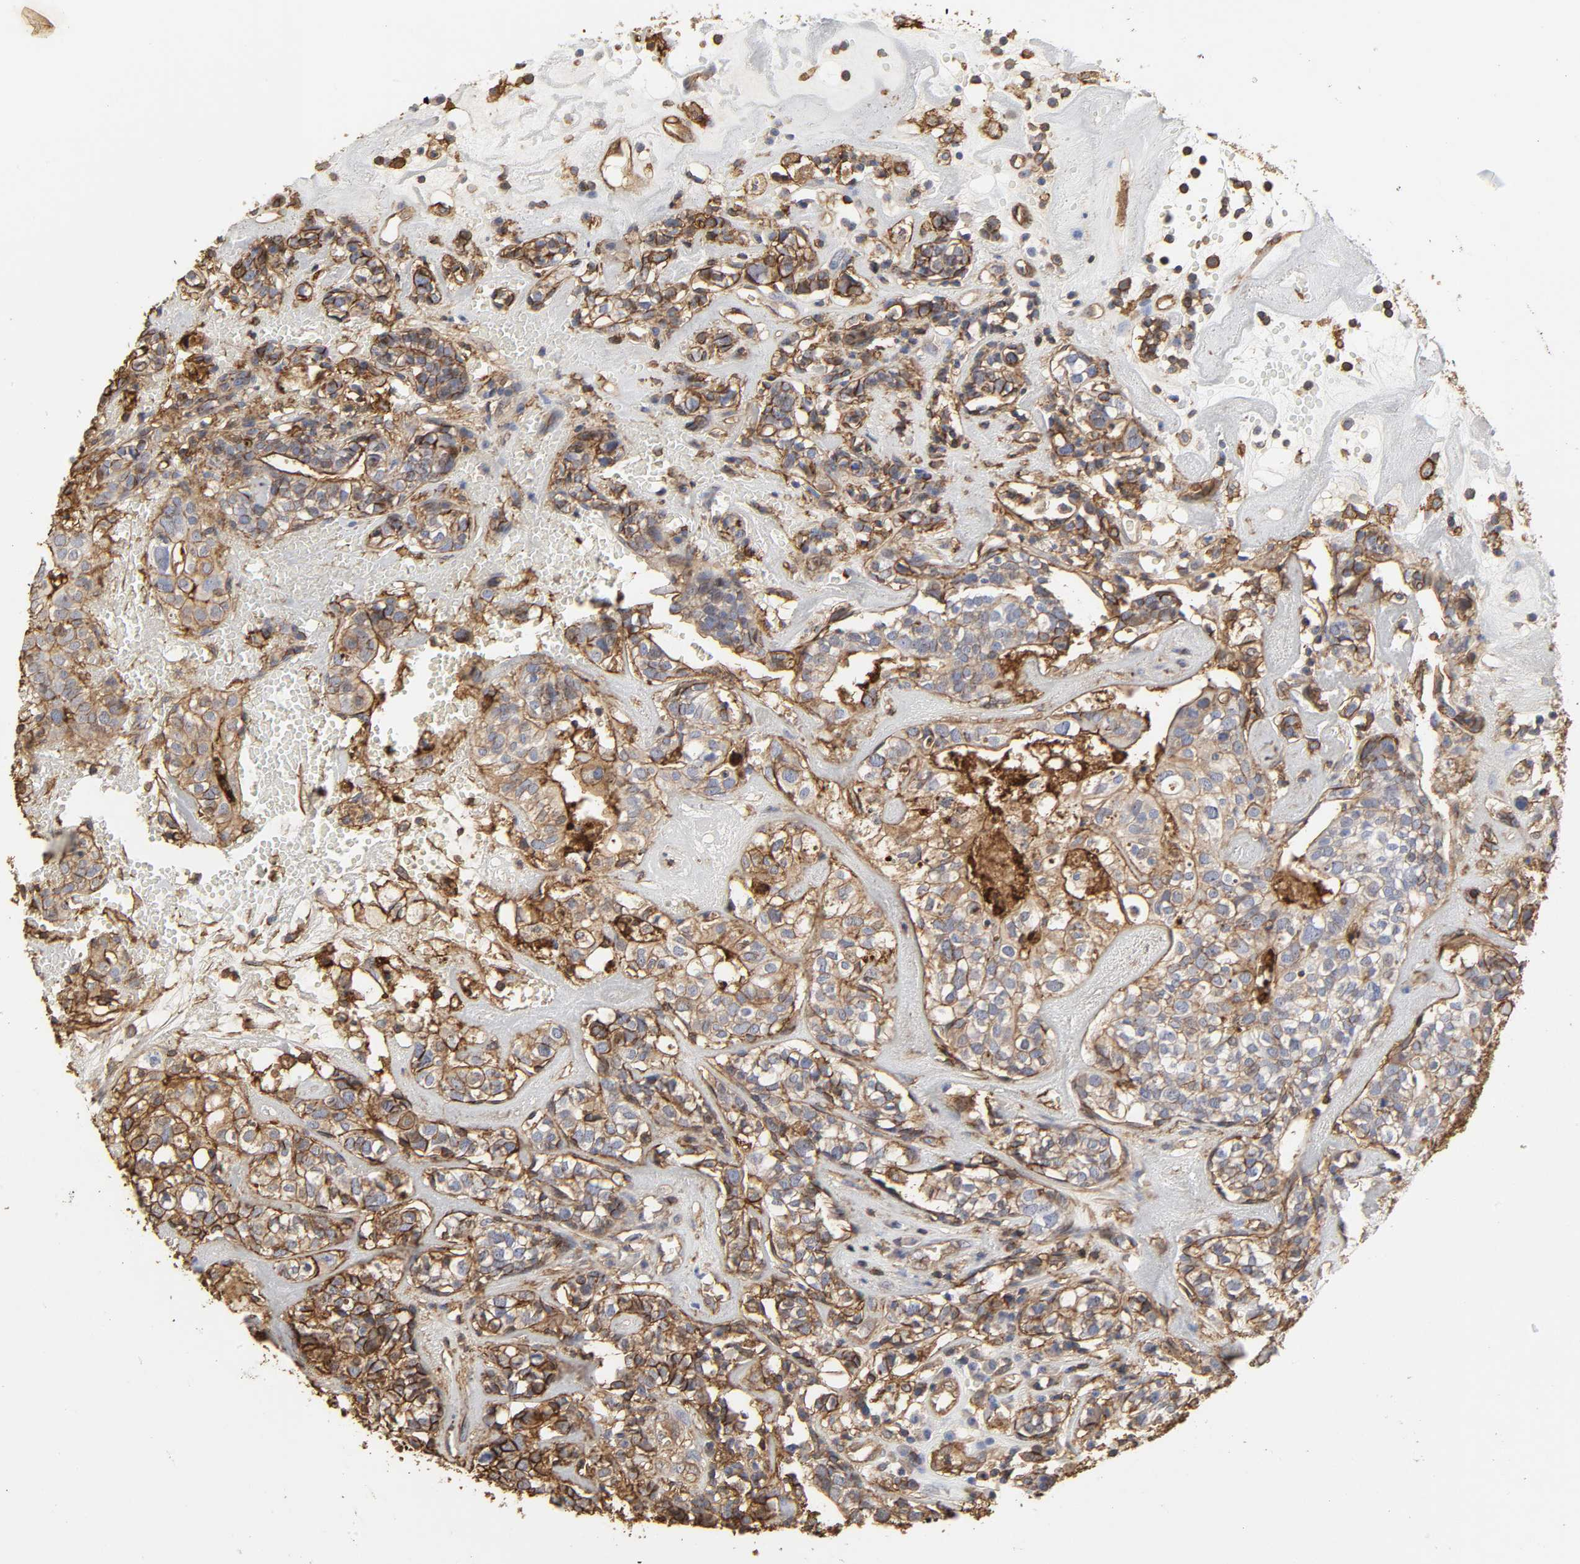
{"staining": {"intensity": "moderate", "quantity": ">75%", "location": "cytoplasmic/membranous"}, "tissue": "head and neck cancer", "cell_type": "Tumor cells", "image_type": "cancer", "snomed": [{"axis": "morphology", "description": "Adenocarcinoma, NOS"}, {"axis": "topography", "description": "Salivary gland"}, {"axis": "topography", "description": "Head-Neck"}], "caption": "DAB immunohistochemical staining of head and neck cancer shows moderate cytoplasmic/membranous protein positivity in approximately >75% of tumor cells.", "gene": "ANXA2", "patient": {"sex": "female", "age": 65}}